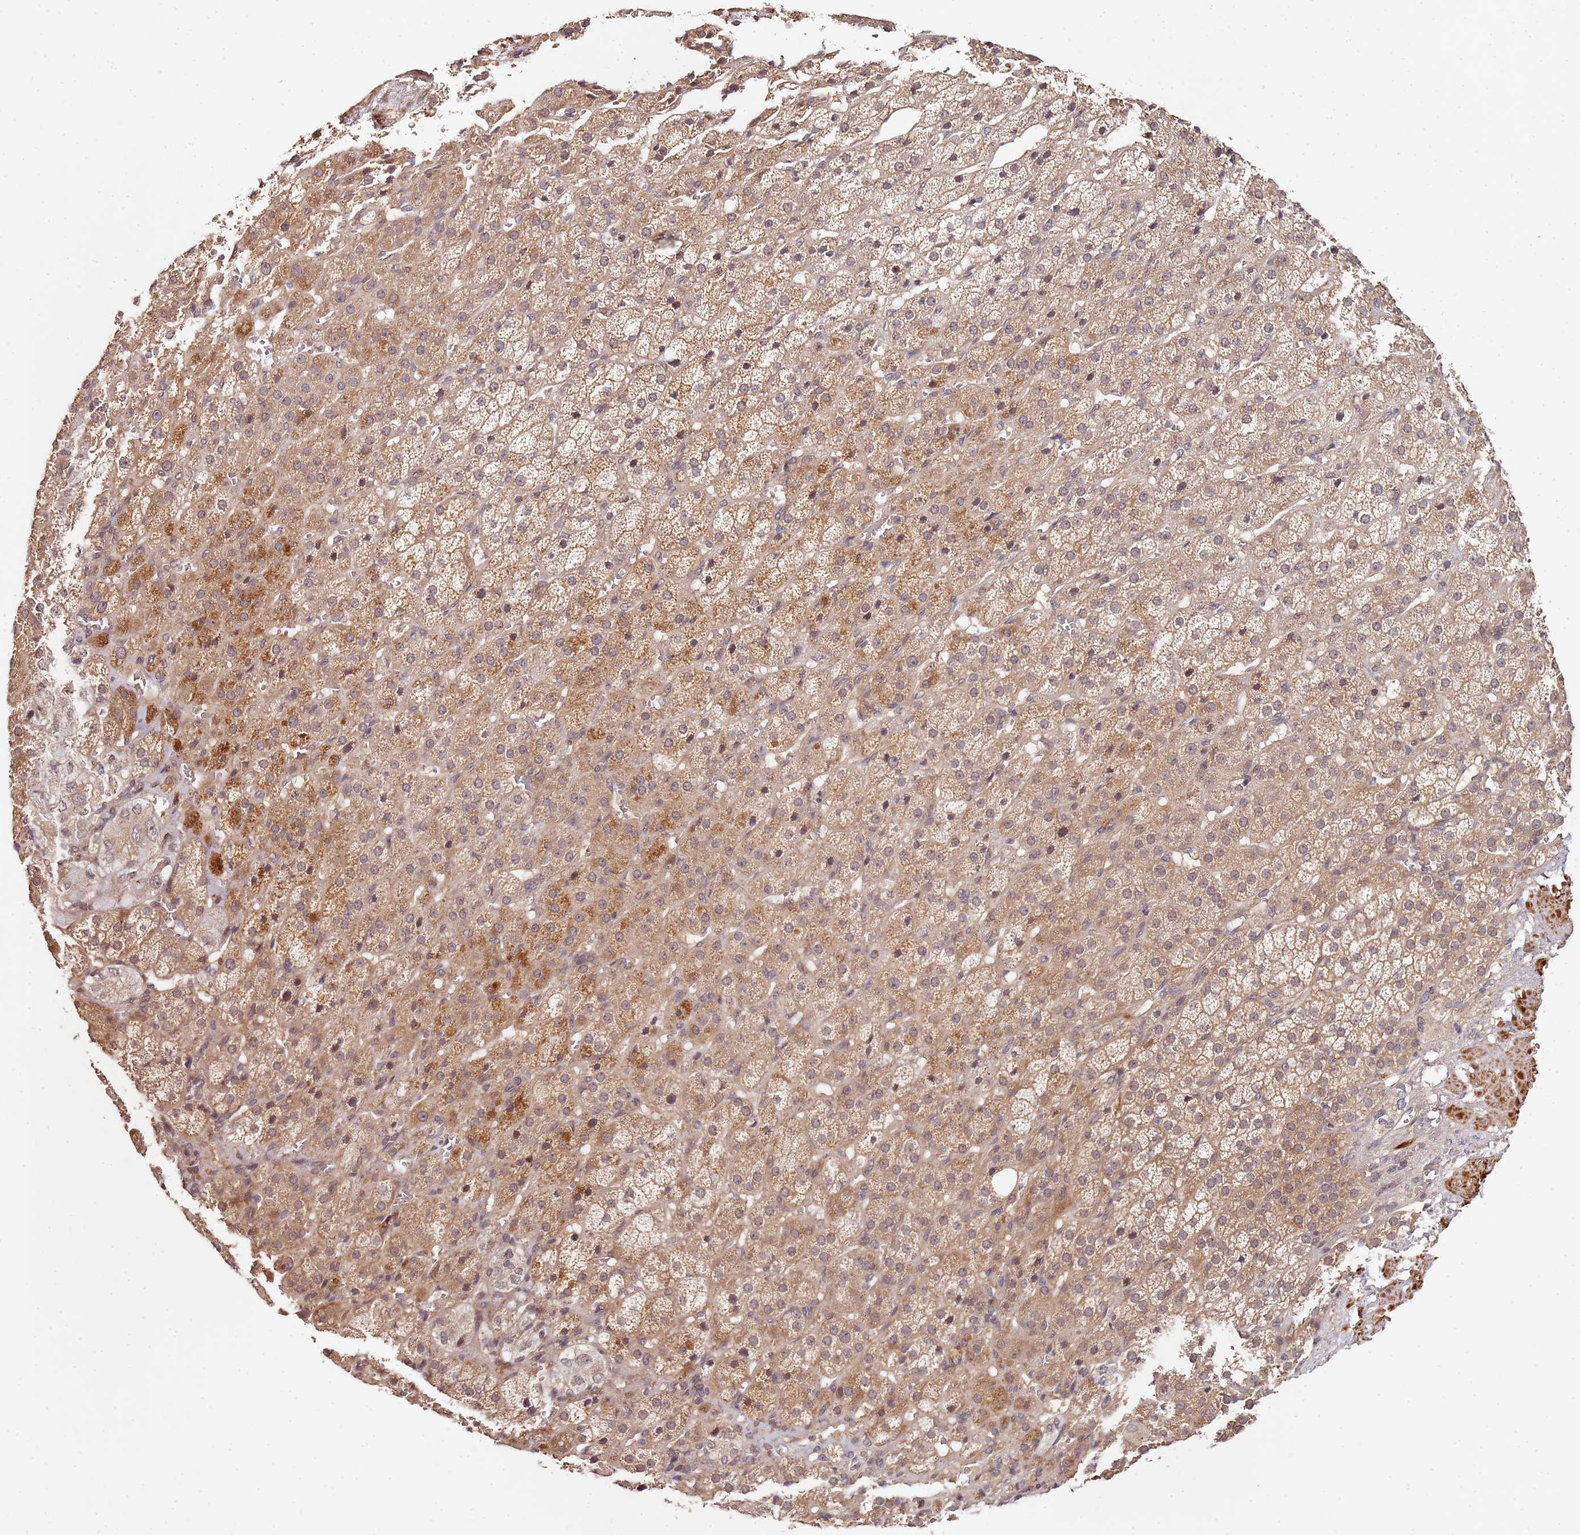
{"staining": {"intensity": "moderate", "quantity": ">75%", "location": "cytoplasmic/membranous"}, "tissue": "adrenal gland", "cell_type": "Glandular cells", "image_type": "normal", "snomed": [{"axis": "morphology", "description": "Normal tissue, NOS"}, {"axis": "topography", "description": "Adrenal gland"}], "caption": "Immunohistochemistry histopathology image of unremarkable adrenal gland stained for a protein (brown), which shows medium levels of moderate cytoplasmic/membranous expression in about >75% of glandular cells.", "gene": "LIN37", "patient": {"sex": "female", "age": 57}}